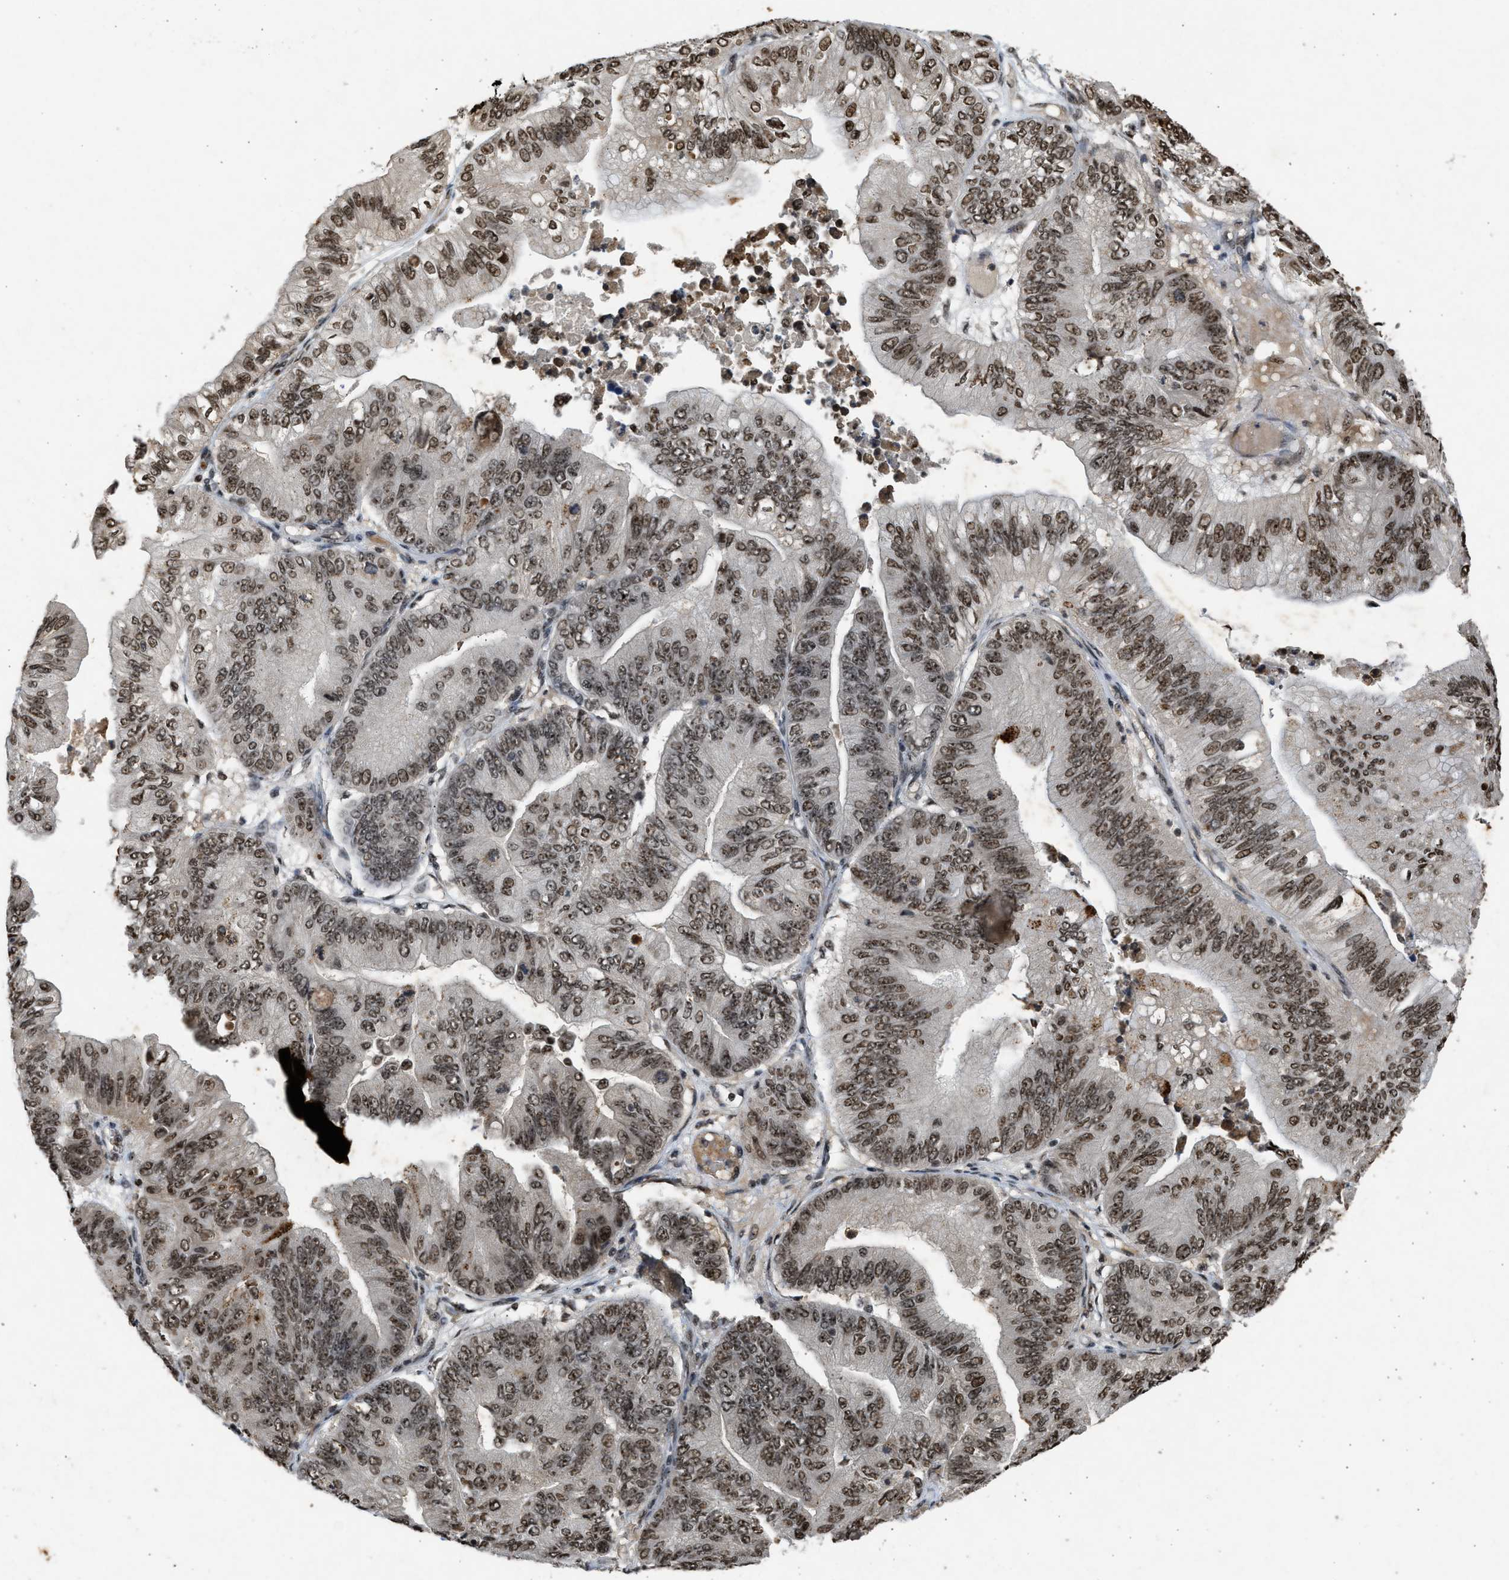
{"staining": {"intensity": "moderate", "quantity": ">75%", "location": "nuclear"}, "tissue": "ovarian cancer", "cell_type": "Tumor cells", "image_type": "cancer", "snomed": [{"axis": "morphology", "description": "Cystadenocarcinoma, mucinous, NOS"}, {"axis": "topography", "description": "Ovary"}], "caption": "Moderate nuclear expression is appreciated in about >75% of tumor cells in mucinous cystadenocarcinoma (ovarian). The staining was performed using DAB (3,3'-diaminobenzidine) to visualize the protein expression in brown, while the nuclei were stained in blue with hematoxylin (Magnification: 20x).", "gene": "TFDP2", "patient": {"sex": "female", "age": 61}}